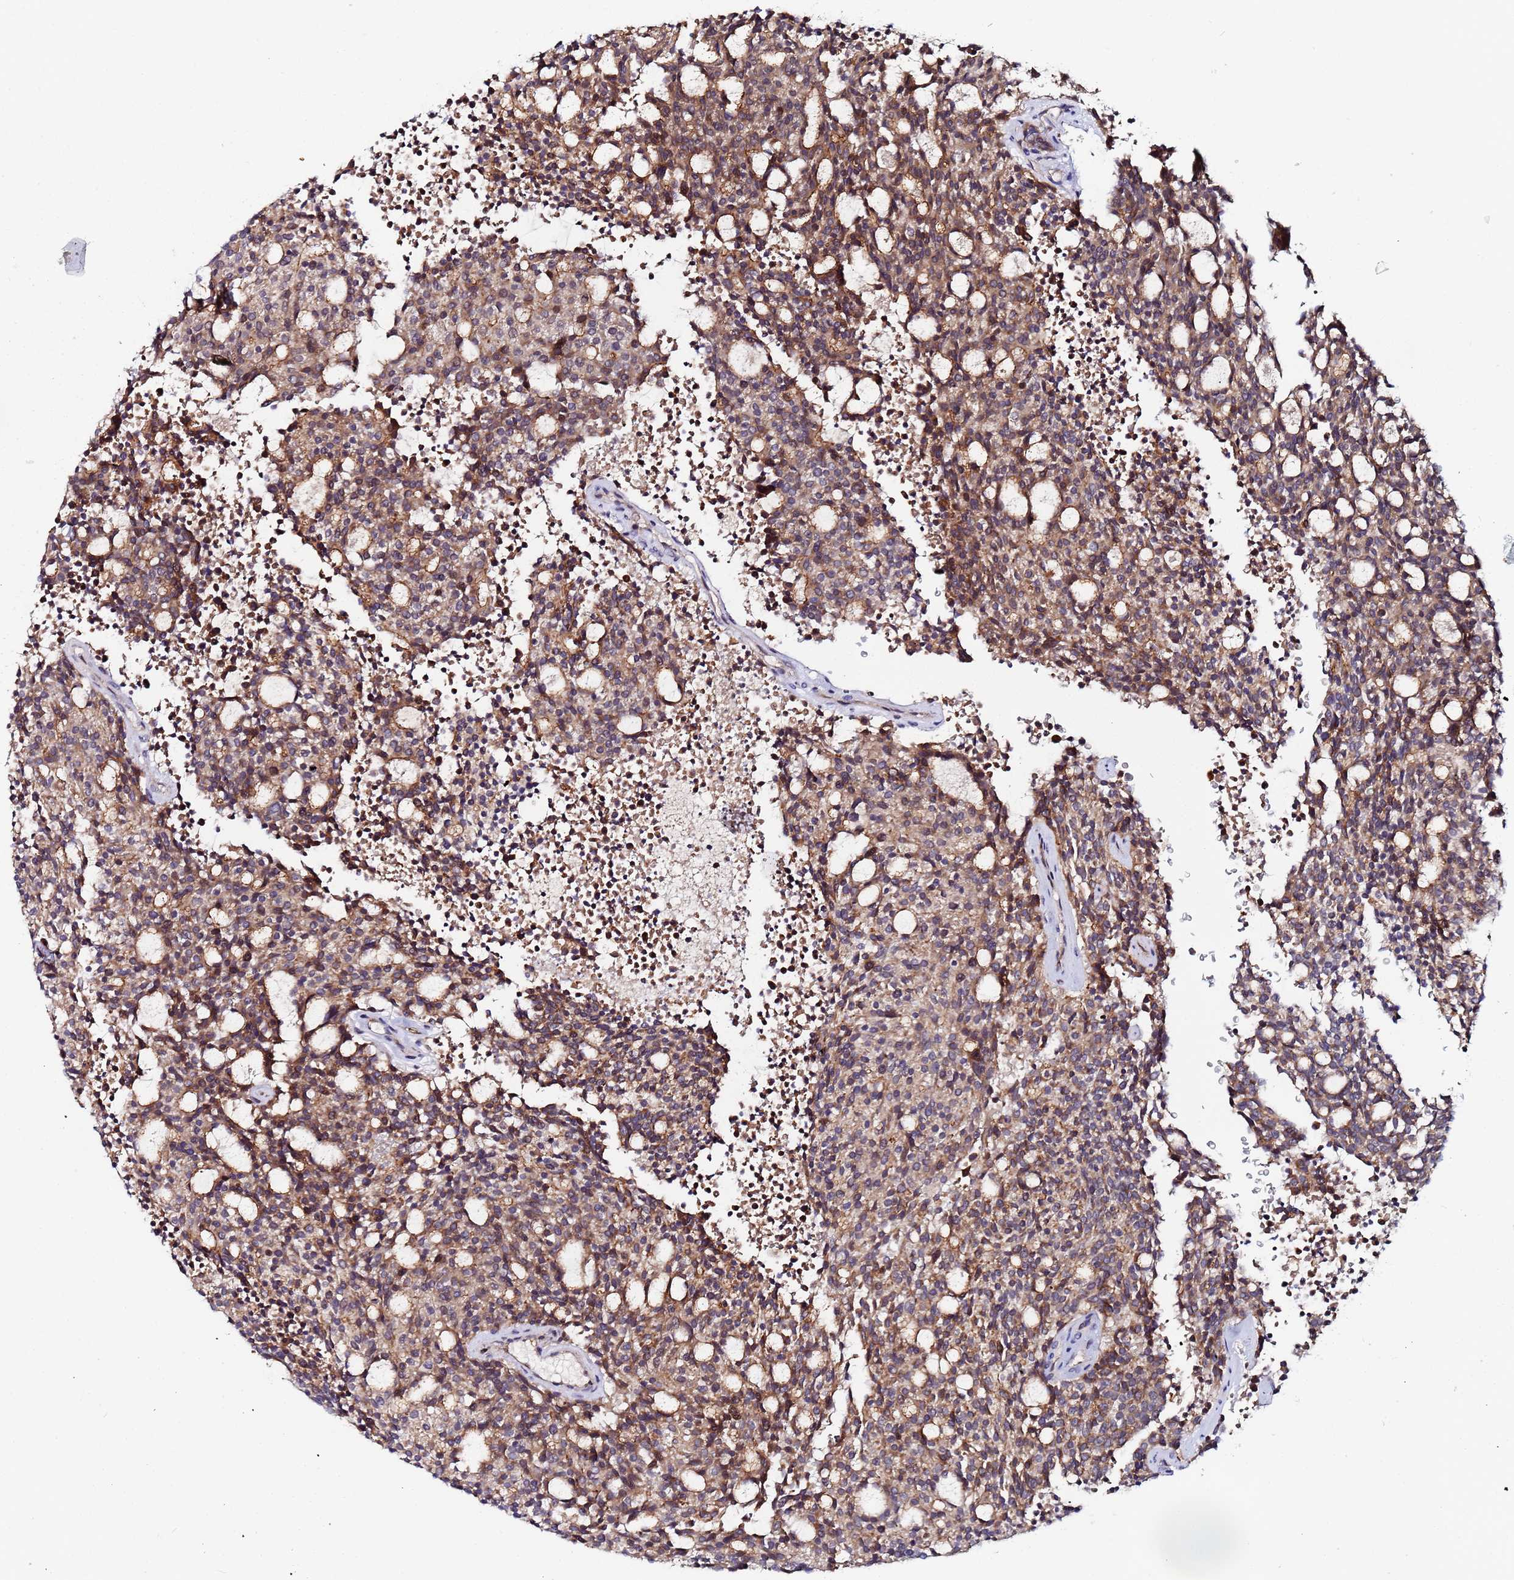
{"staining": {"intensity": "moderate", "quantity": ">75%", "location": "cytoplasmic/membranous"}, "tissue": "carcinoid", "cell_type": "Tumor cells", "image_type": "cancer", "snomed": [{"axis": "morphology", "description": "Carcinoid, malignant, NOS"}, {"axis": "topography", "description": "Pancreas"}], "caption": "A photomicrograph of carcinoid stained for a protein displays moderate cytoplasmic/membranous brown staining in tumor cells.", "gene": "CCDC127", "patient": {"sex": "female", "age": 54}}